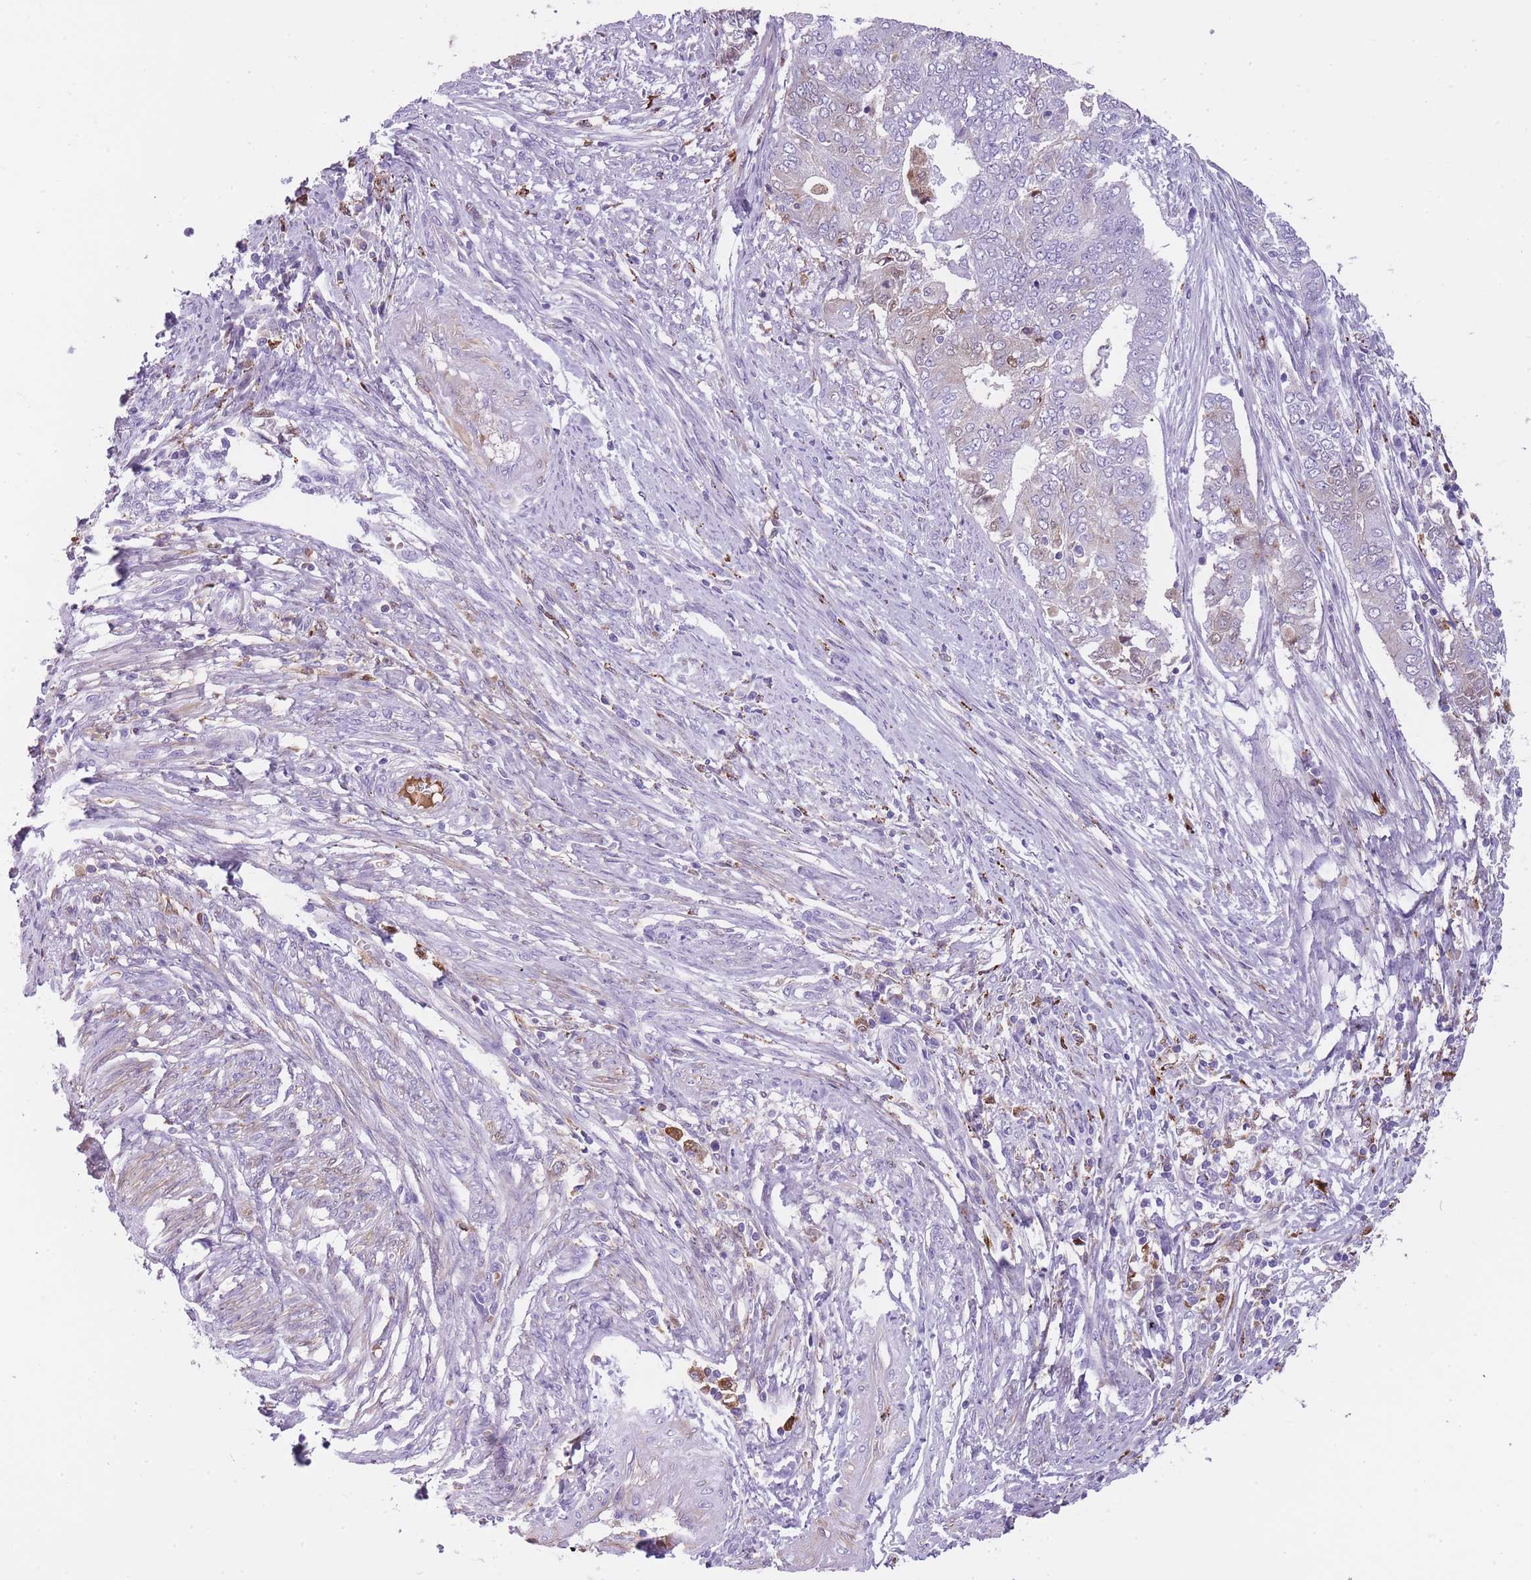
{"staining": {"intensity": "weak", "quantity": "<25%", "location": "cytoplasmic/membranous"}, "tissue": "endometrial cancer", "cell_type": "Tumor cells", "image_type": "cancer", "snomed": [{"axis": "morphology", "description": "Adenocarcinoma, NOS"}, {"axis": "topography", "description": "Endometrium"}], "caption": "A high-resolution photomicrograph shows immunohistochemistry (IHC) staining of adenocarcinoma (endometrial), which exhibits no significant staining in tumor cells.", "gene": "GNAT1", "patient": {"sex": "female", "age": 62}}